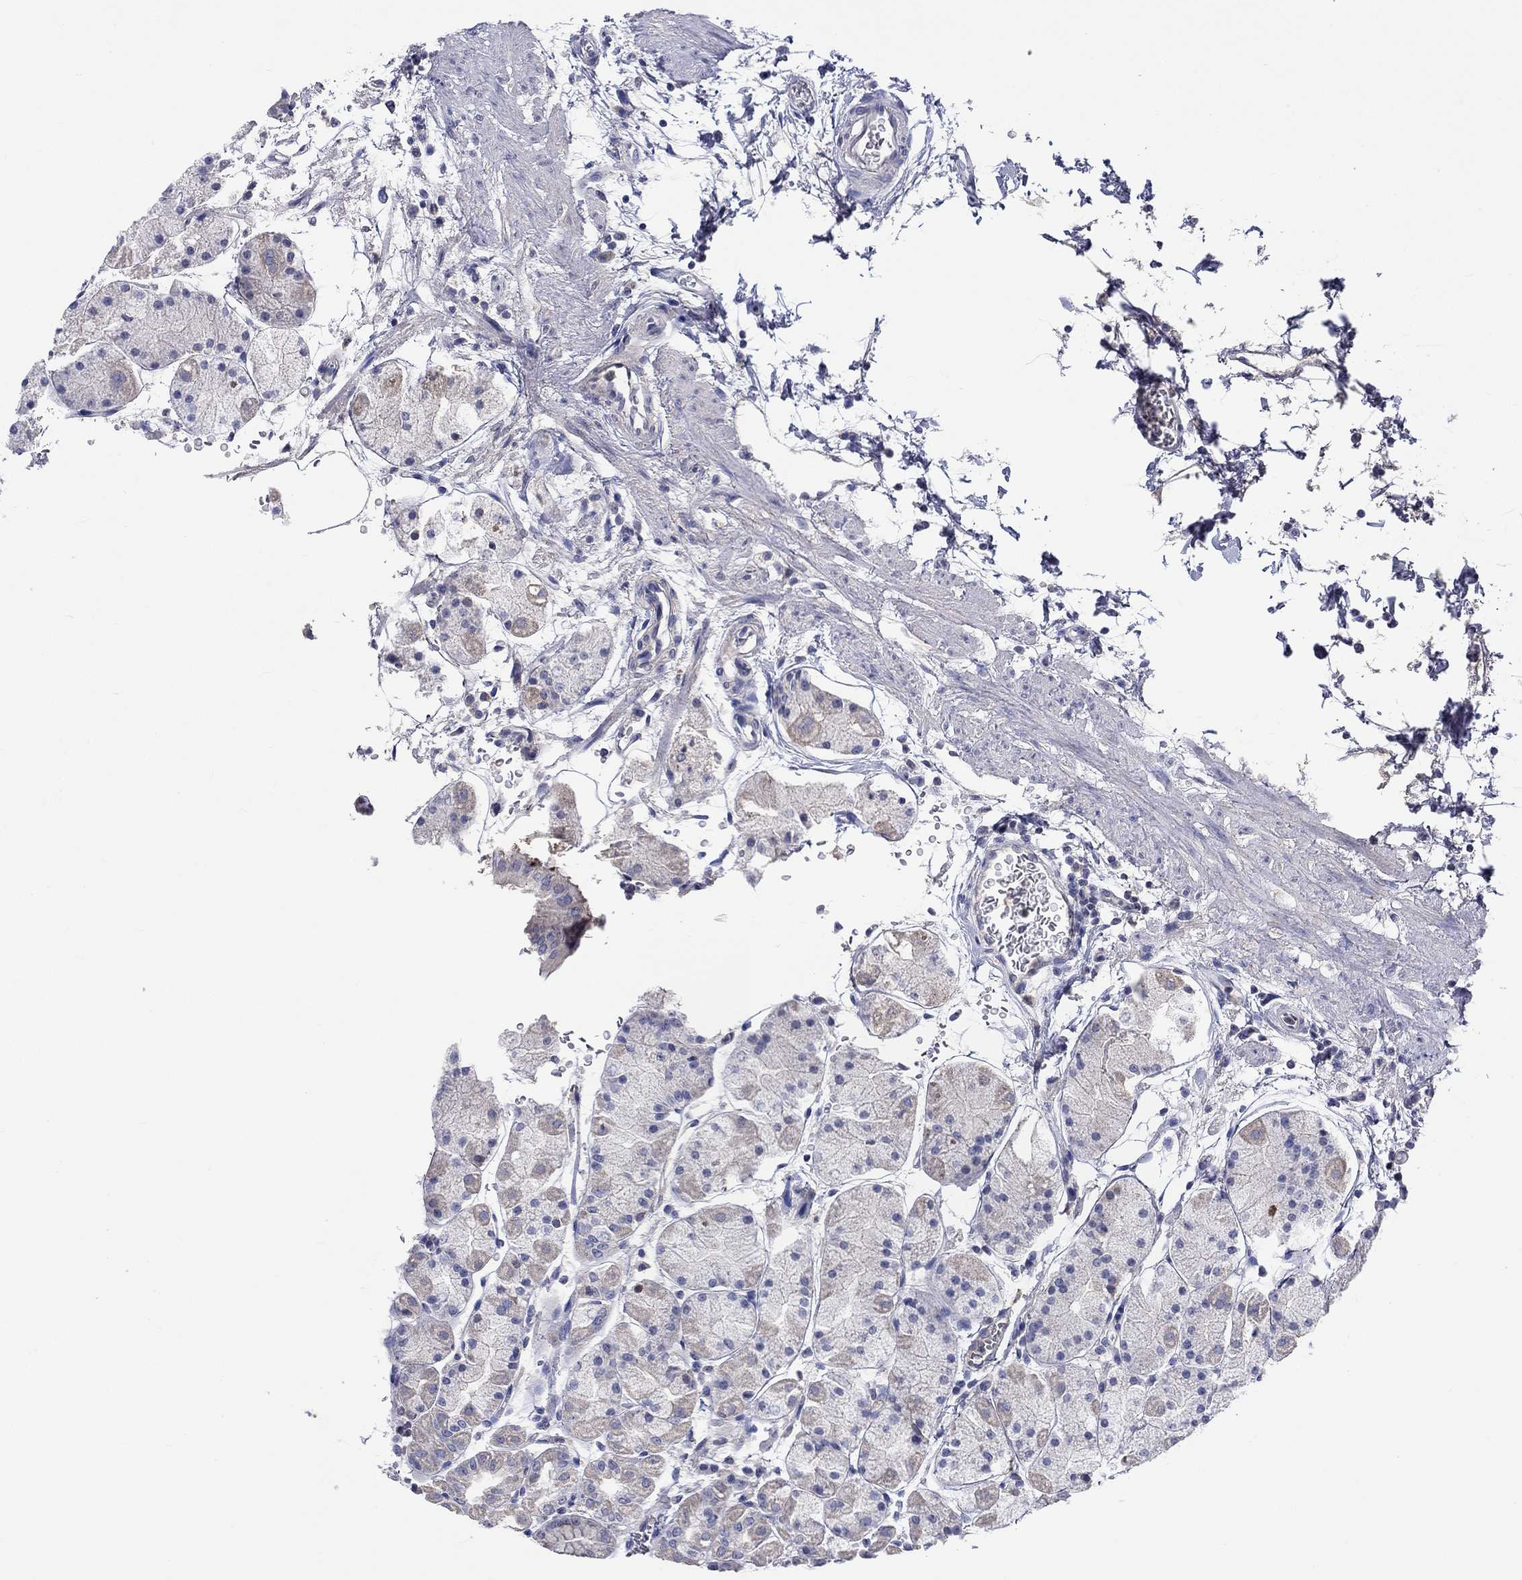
{"staining": {"intensity": "moderate", "quantity": "<25%", "location": "cytoplasmic/membranous"}, "tissue": "stomach", "cell_type": "Glandular cells", "image_type": "normal", "snomed": [{"axis": "morphology", "description": "Normal tissue, NOS"}, {"axis": "topography", "description": "Stomach"}], "caption": "Stomach stained with IHC demonstrates moderate cytoplasmic/membranous positivity in approximately <25% of glandular cells. Immunohistochemistry (ihc) stains the protein in brown and the nuclei are stained blue.", "gene": "LRFN4", "patient": {"sex": "male", "age": 54}}